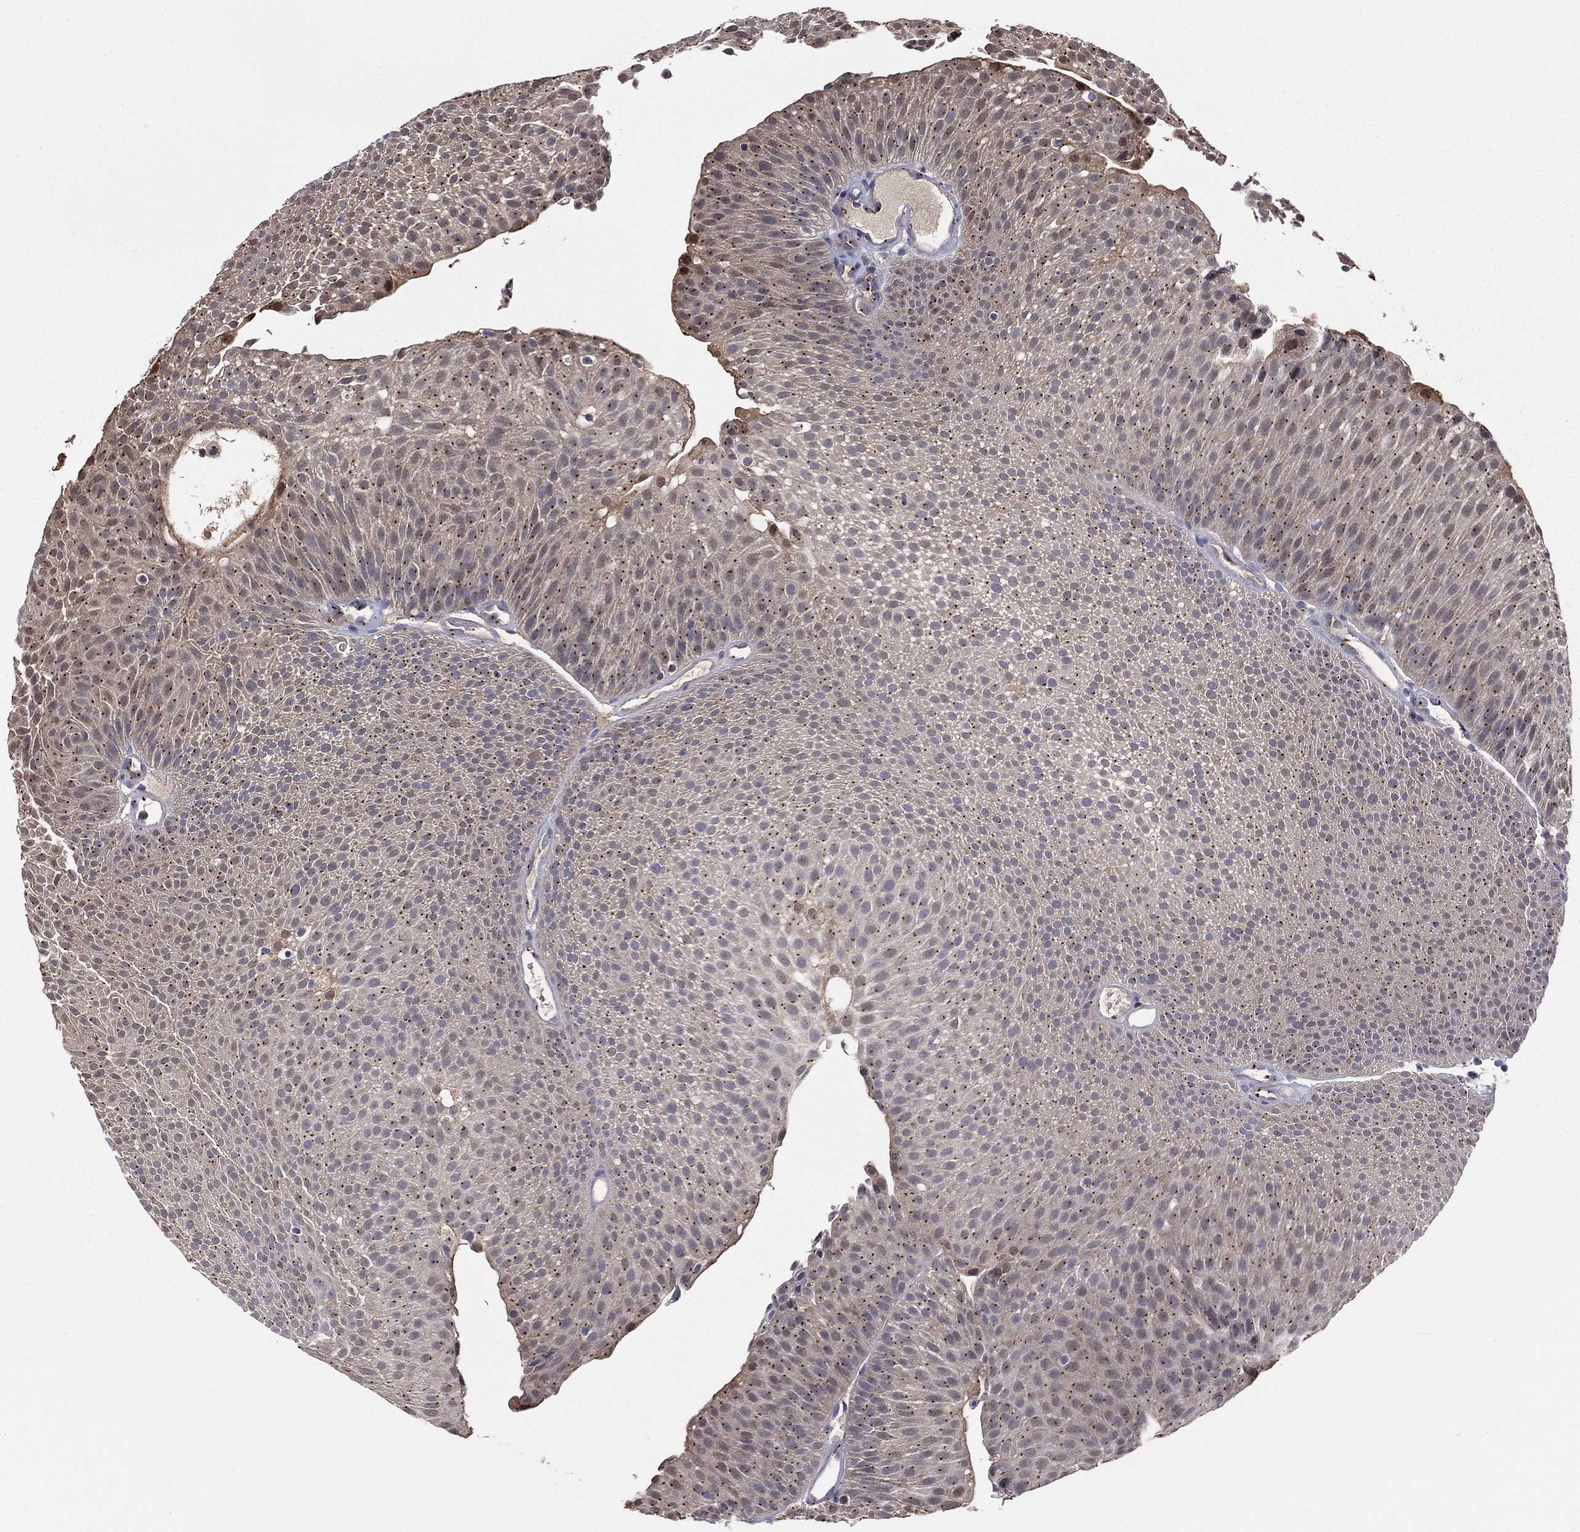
{"staining": {"intensity": "moderate", "quantity": "25%-75%", "location": "cytoplasmic/membranous"}, "tissue": "urothelial cancer", "cell_type": "Tumor cells", "image_type": "cancer", "snomed": [{"axis": "morphology", "description": "Urothelial carcinoma, Low grade"}, {"axis": "topography", "description": "Urinary bladder"}], "caption": "An image of human urothelial cancer stained for a protein displays moderate cytoplasmic/membranous brown staining in tumor cells.", "gene": "CROCC", "patient": {"sex": "male", "age": 65}}